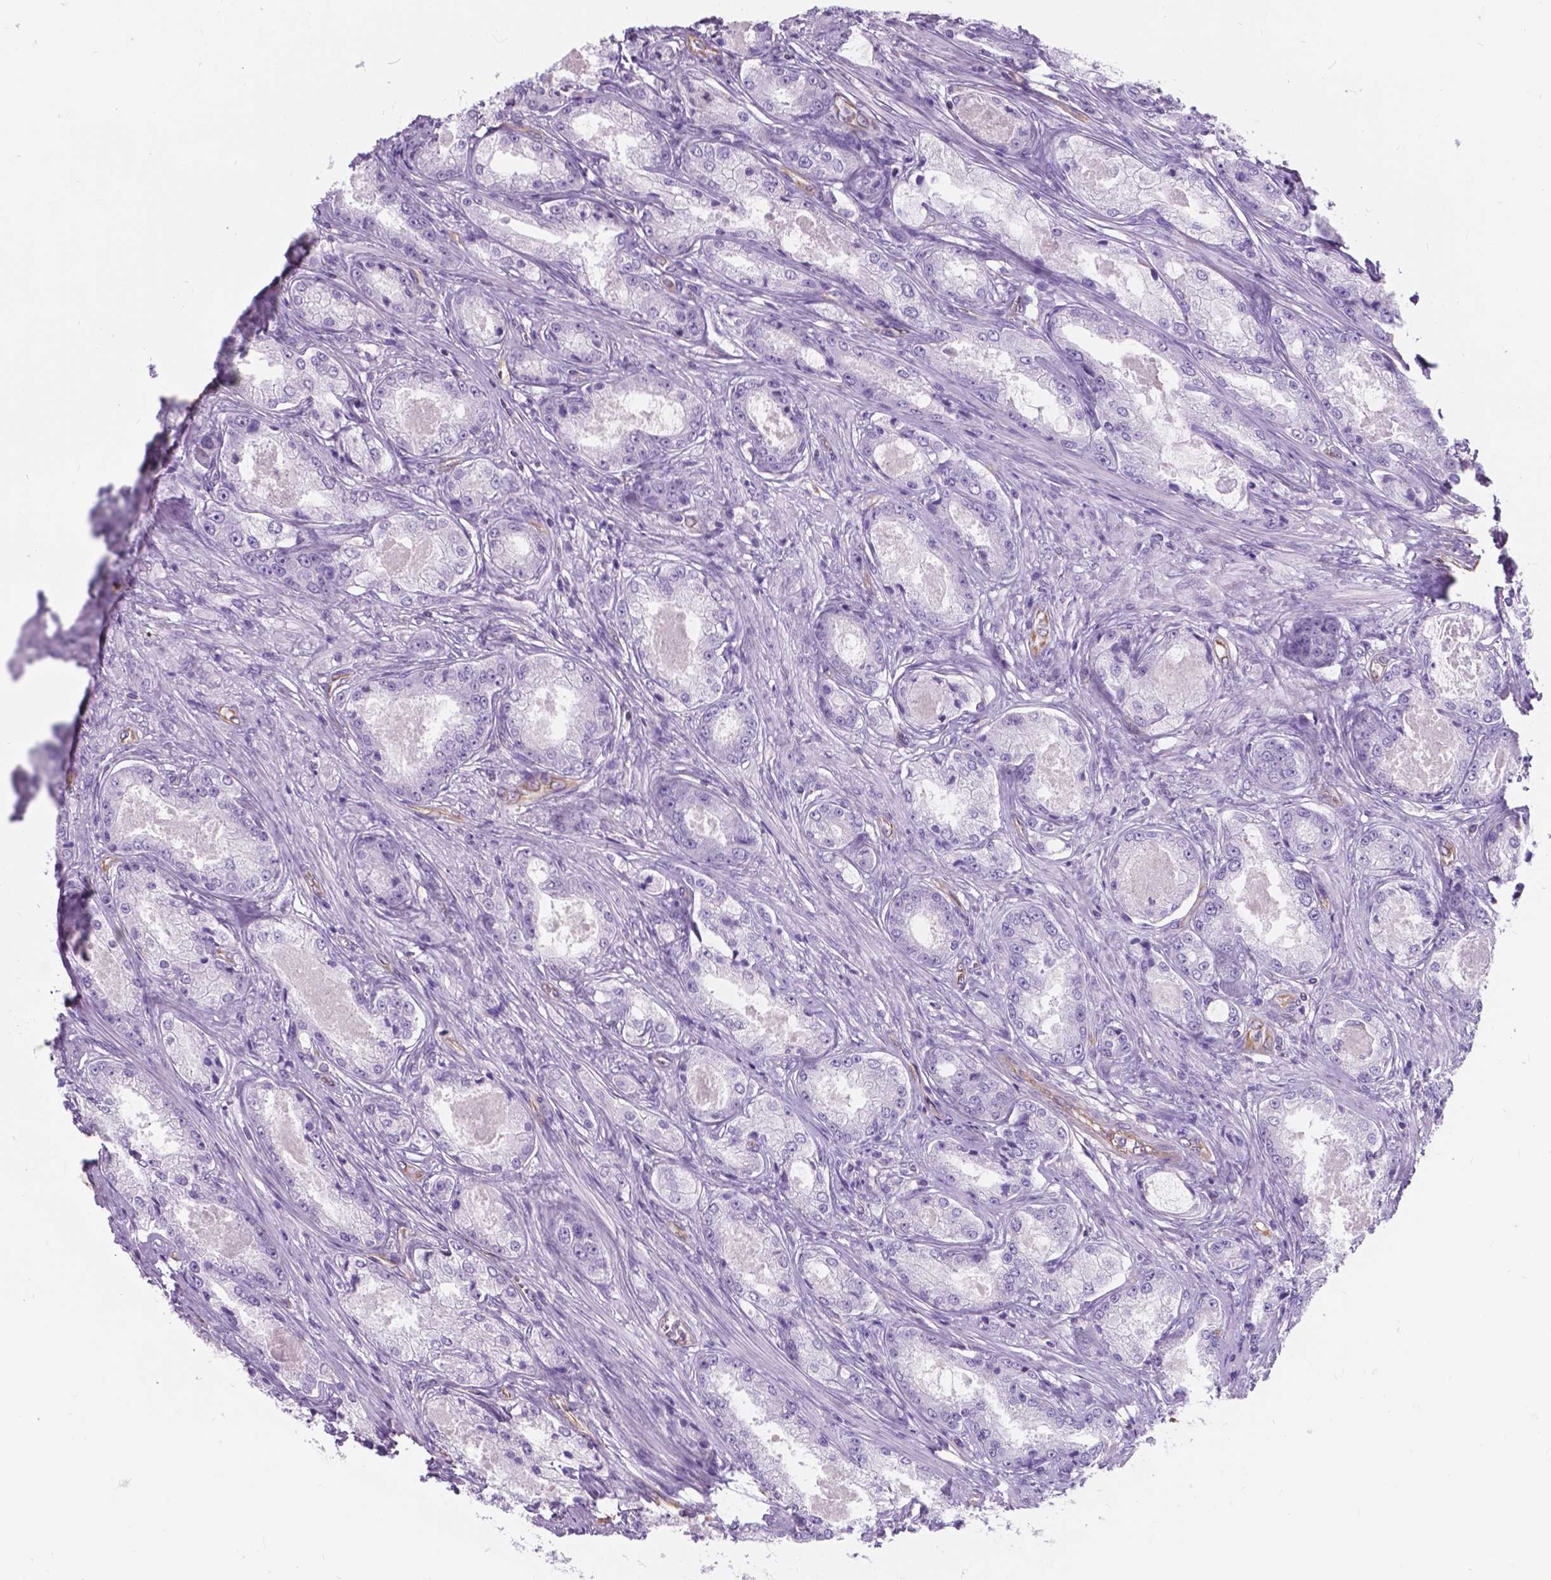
{"staining": {"intensity": "negative", "quantity": "none", "location": "none"}, "tissue": "prostate cancer", "cell_type": "Tumor cells", "image_type": "cancer", "snomed": [{"axis": "morphology", "description": "Adenocarcinoma, Low grade"}, {"axis": "topography", "description": "Prostate"}], "caption": "Adenocarcinoma (low-grade) (prostate) stained for a protein using IHC displays no expression tumor cells.", "gene": "AMOT", "patient": {"sex": "male", "age": 68}}